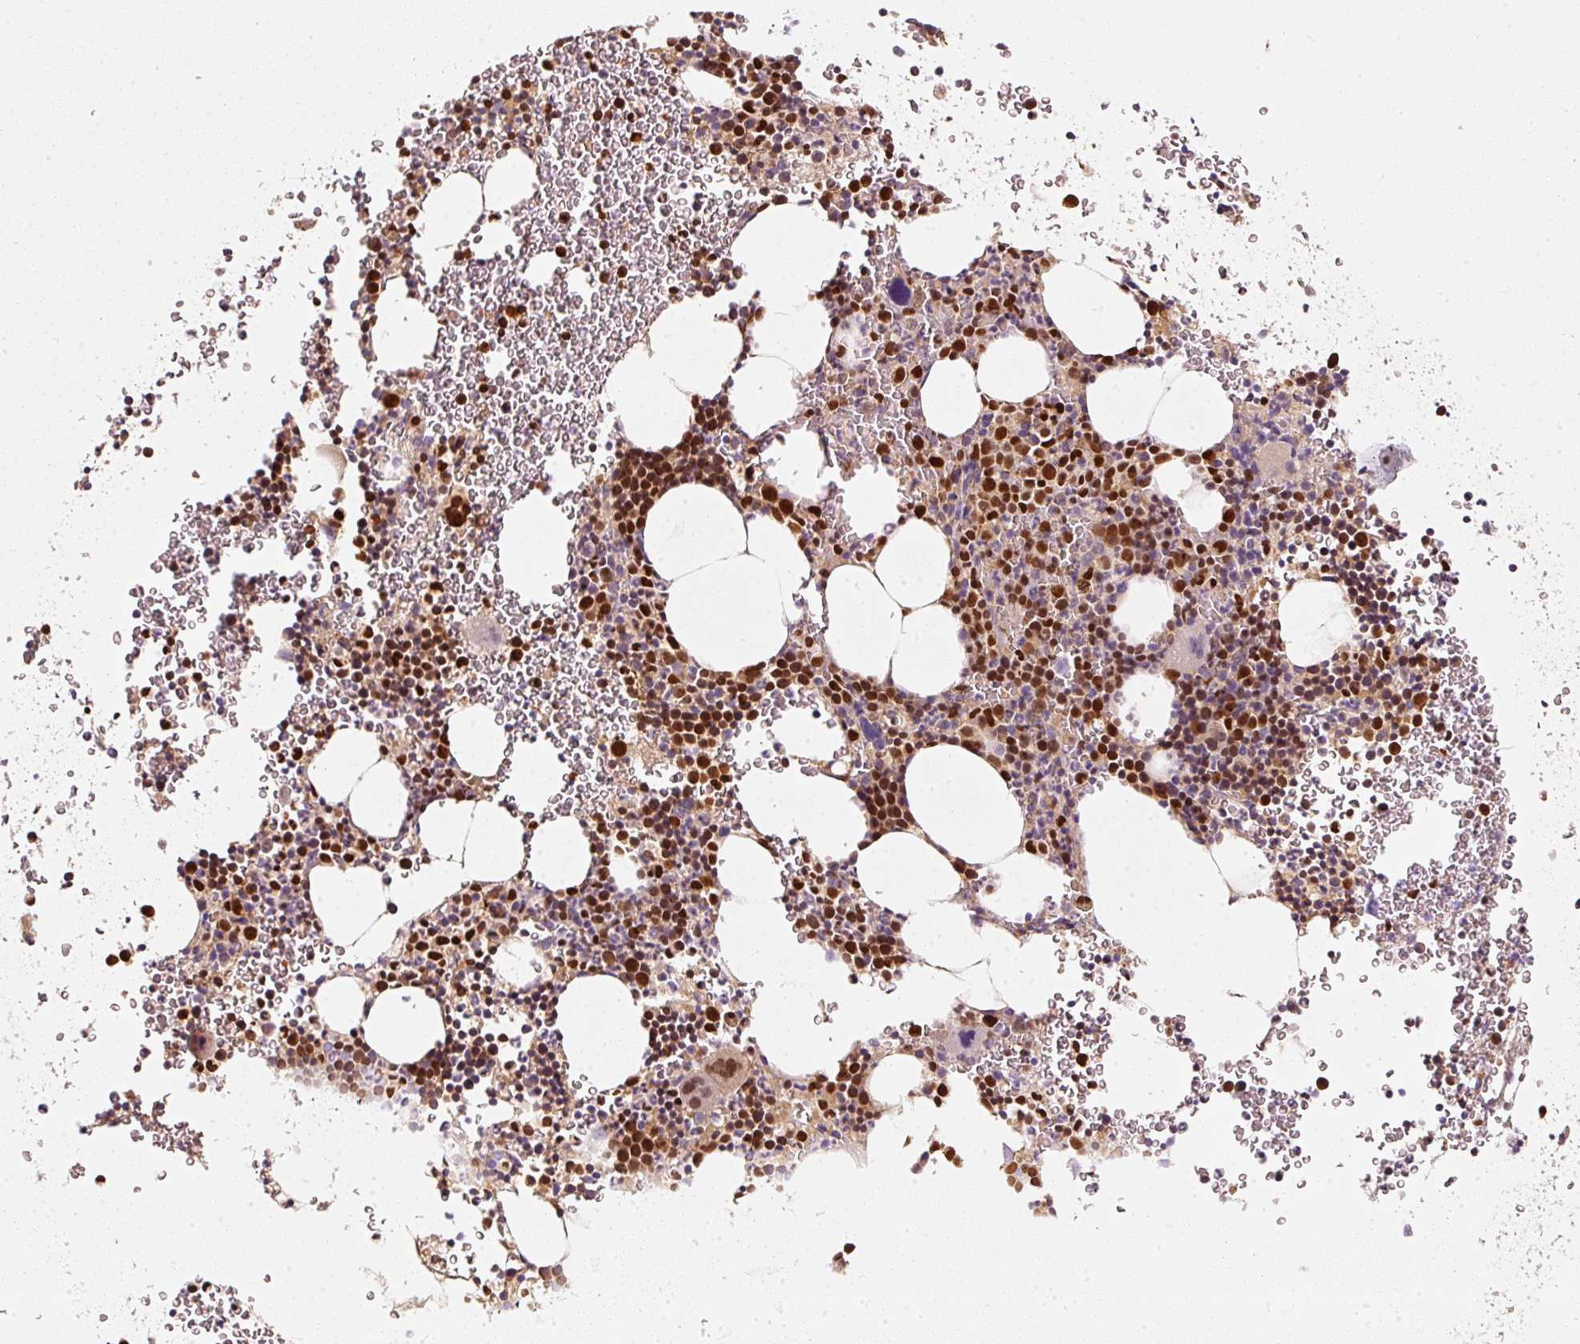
{"staining": {"intensity": "strong", "quantity": "25%-75%", "location": "nuclear"}, "tissue": "bone marrow", "cell_type": "Hematopoietic cells", "image_type": "normal", "snomed": [{"axis": "morphology", "description": "Normal tissue, NOS"}, {"axis": "topography", "description": "Bone marrow"}], "caption": "DAB (3,3'-diaminobenzidine) immunohistochemical staining of benign bone marrow reveals strong nuclear protein positivity in about 25%-75% of hematopoietic cells. Nuclei are stained in blue.", "gene": "DUT", "patient": {"sex": "male", "age": 61}}